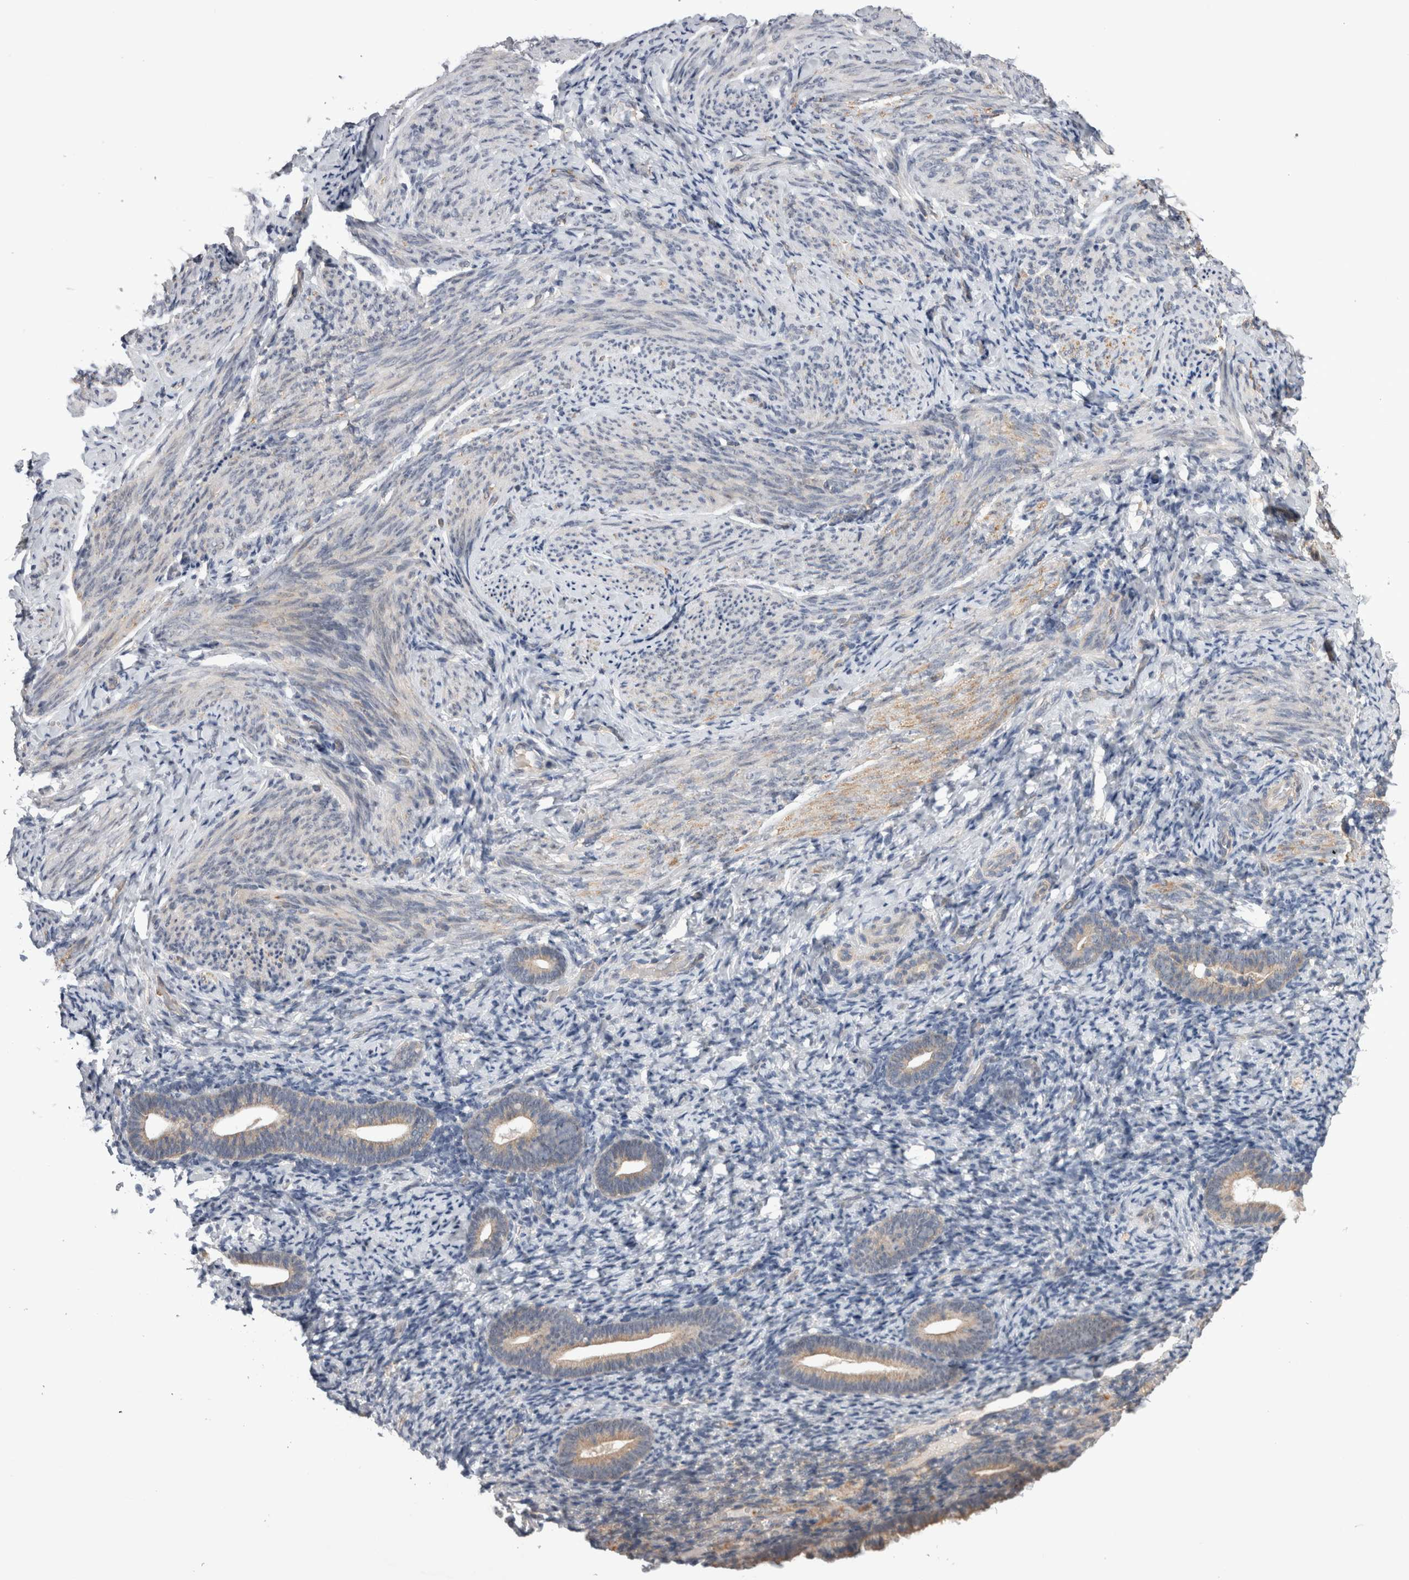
{"staining": {"intensity": "negative", "quantity": "none", "location": "none"}, "tissue": "endometrium", "cell_type": "Cells in endometrial stroma", "image_type": "normal", "snomed": [{"axis": "morphology", "description": "Normal tissue, NOS"}, {"axis": "topography", "description": "Endometrium"}], "caption": "This is an immunohistochemistry (IHC) histopathology image of normal endometrium. There is no positivity in cells in endometrial stroma.", "gene": "ARHGAP29", "patient": {"sex": "female", "age": 51}}